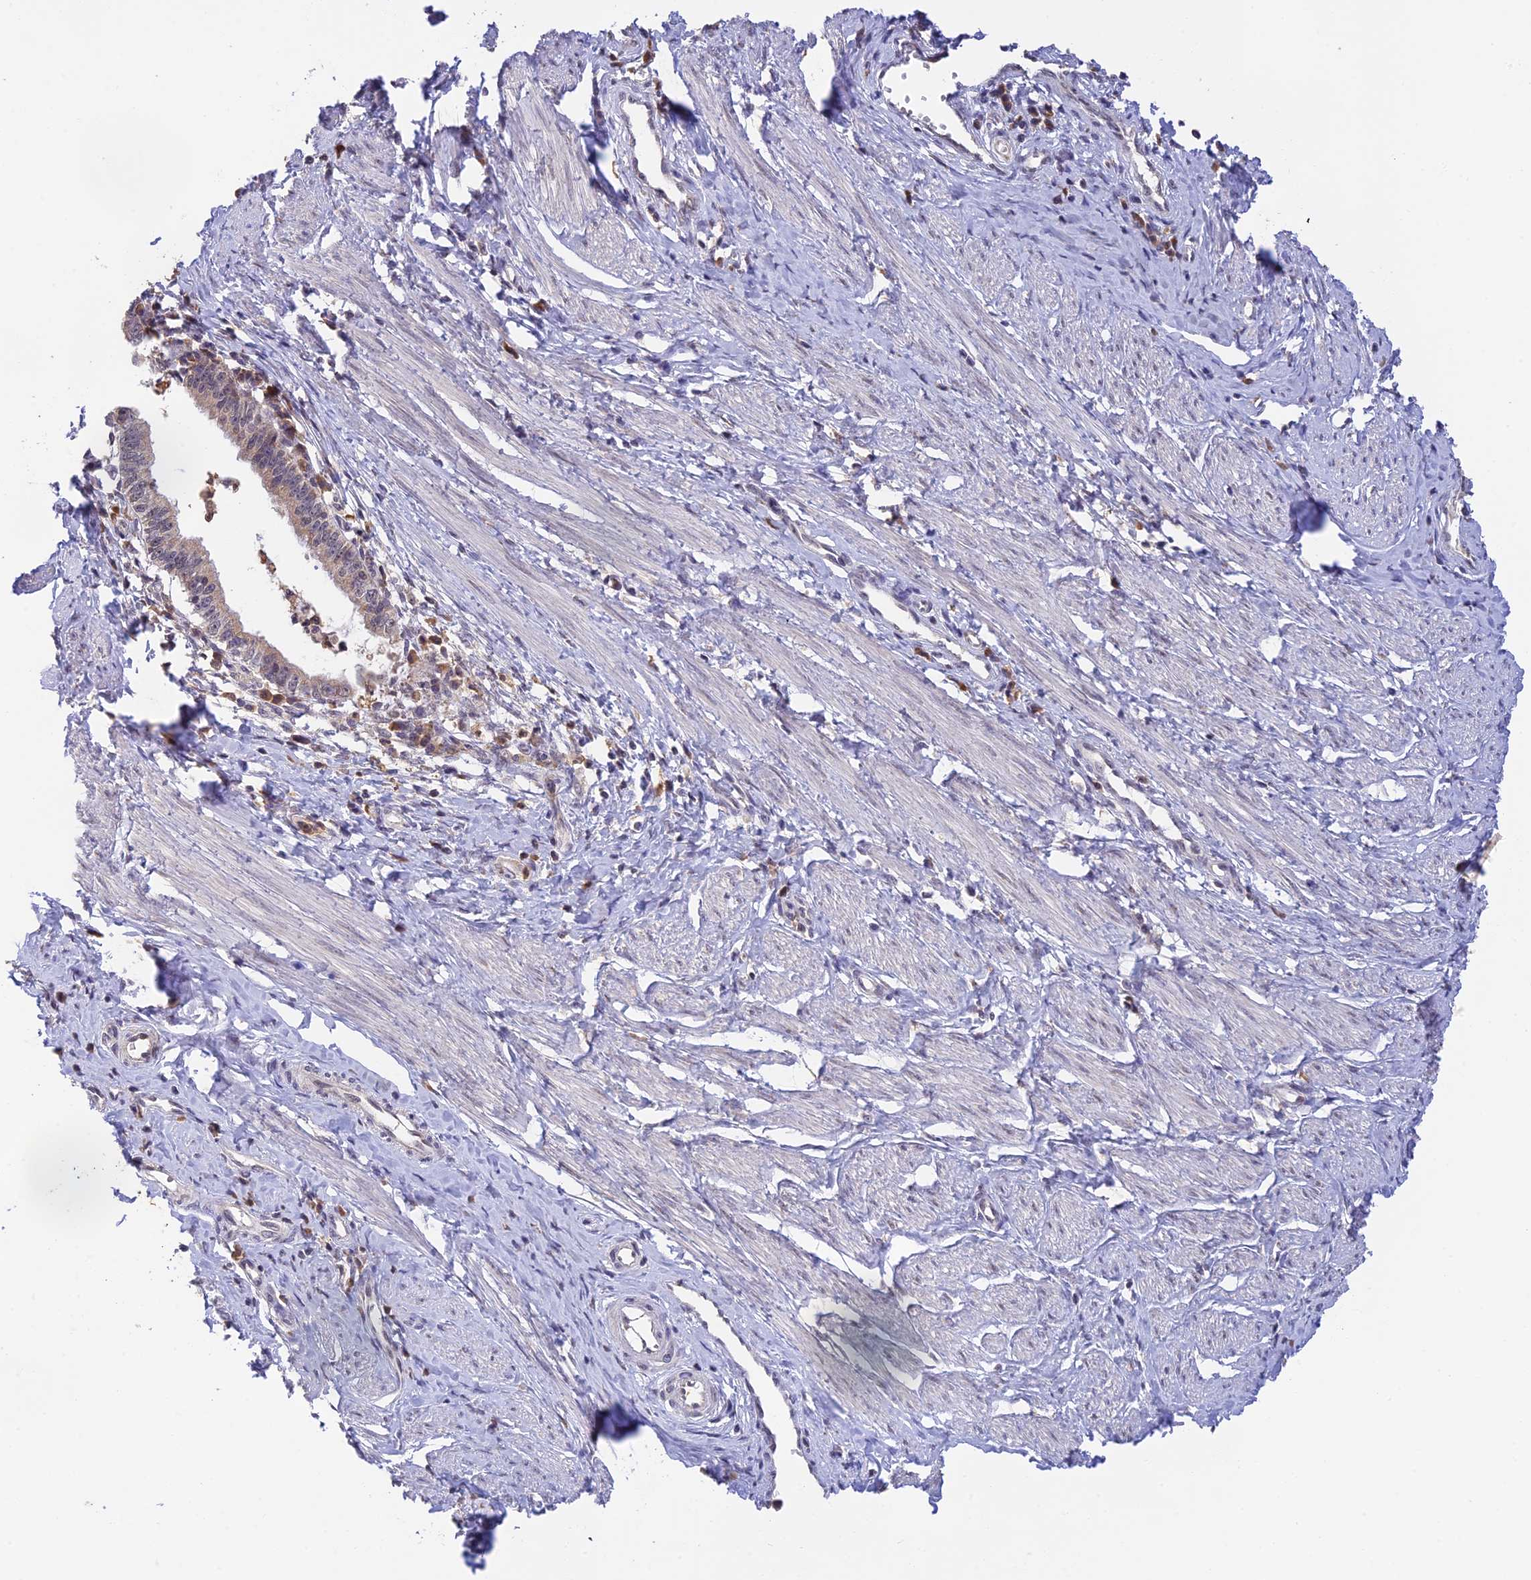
{"staining": {"intensity": "negative", "quantity": "none", "location": "none"}, "tissue": "cervical cancer", "cell_type": "Tumor cells", "image_type": "cancer", "snomed": [{"axis": "morphology", "description": "Adenocarcinoma, NOS"}, {"axis": "topography", "description": "Cervix"}], "caption": "Immunohistochemical staining of adenocarcinoma (cervical) displays no significant staining in tumor cells. (Stains: DAB immunohistochemistry (IHC) with hematoxylin counter stain, Microscopy: brightfield microscopy at high magnification).", "gene": "PEX16", "patient": {"sex": "female", "age": 36}}